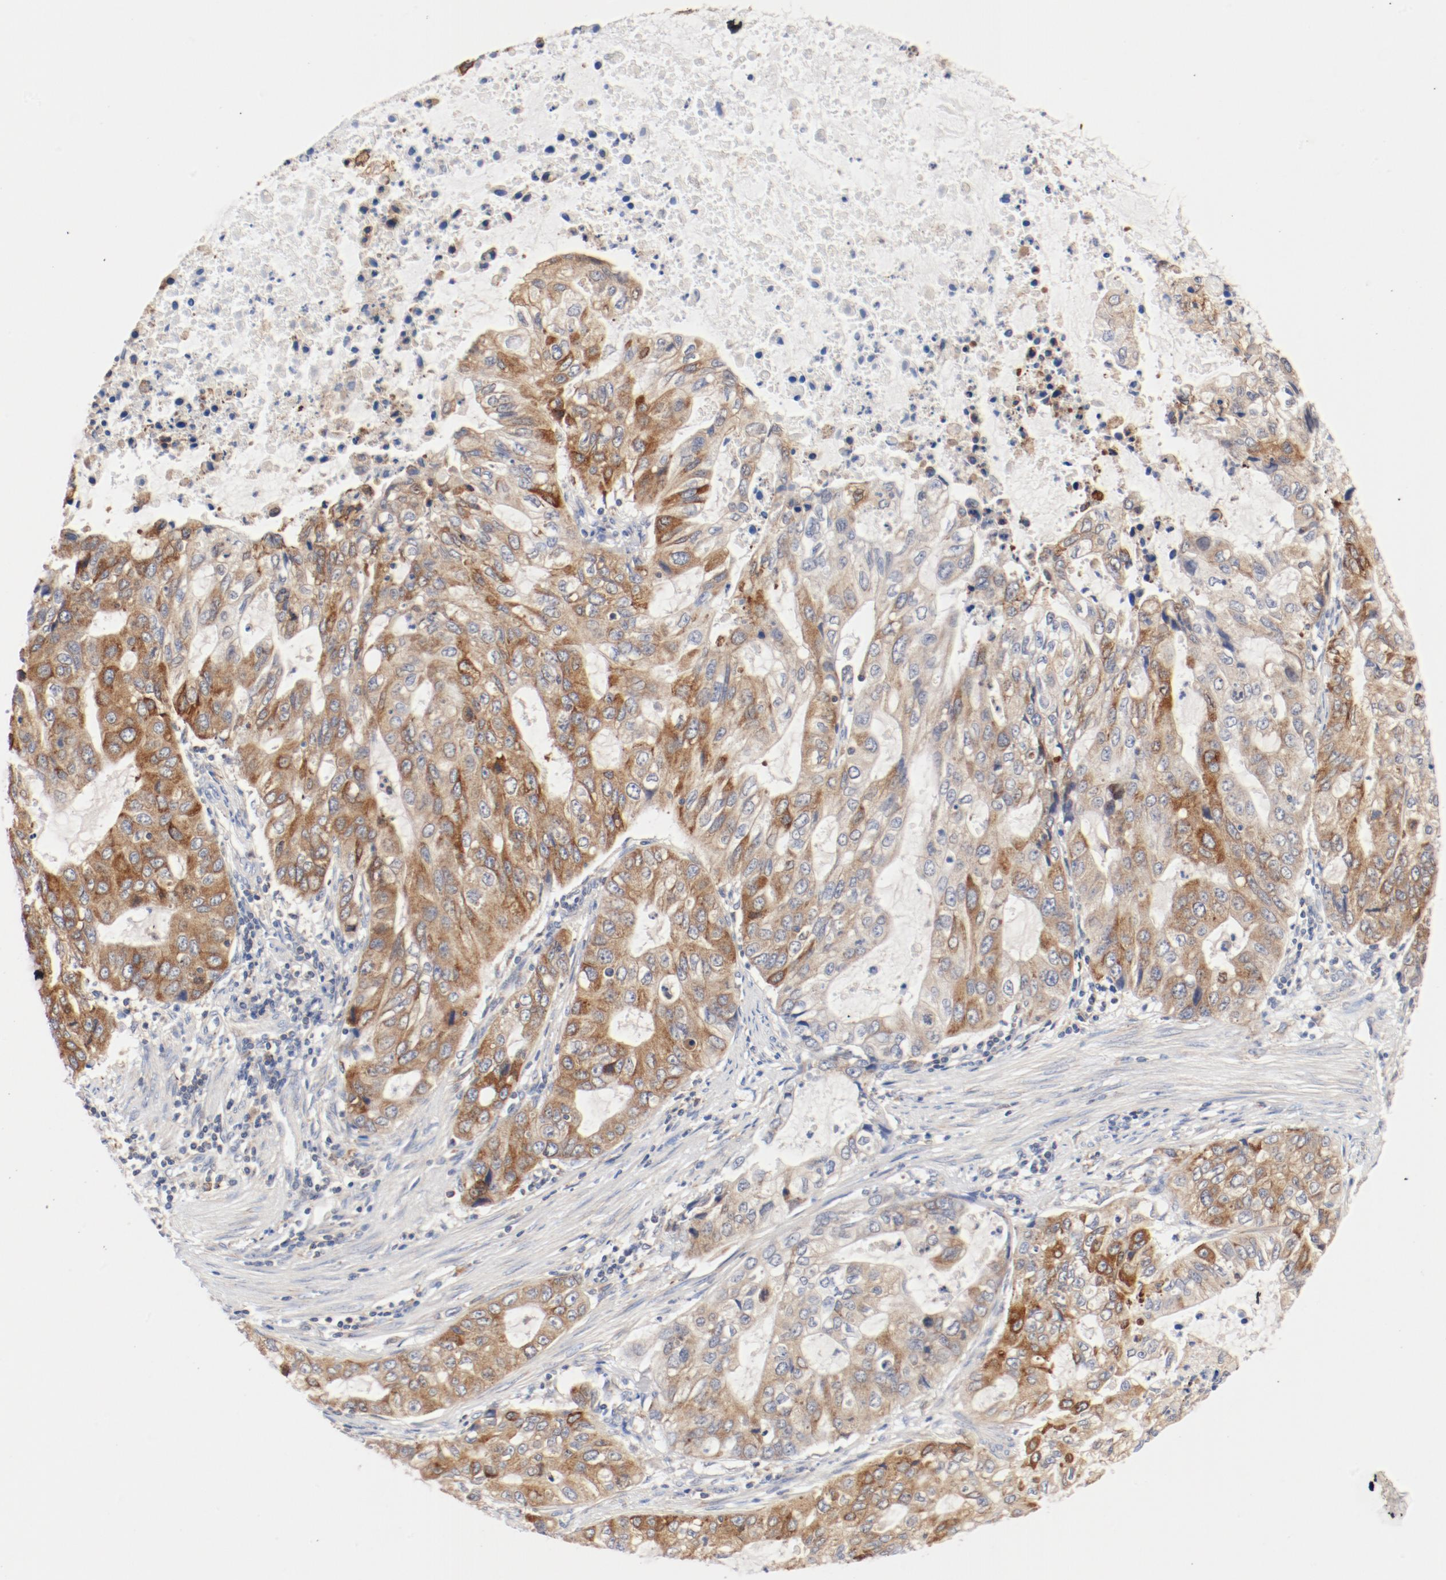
{"staining": {"intensity": "moderate", "quantity": ">75%", "location": "cytoplasmic/membranous"}, "tissue": "stomach cancer", "cell_type": "Tumor cells", "image_type": "cancer", "snomed": [{"axis": "morphology", "description": "Adenocarcinoma, NOS"}, {"axis": "topography", "description": "Stomach, upper"}], "caption": "Immunohistochemical staining of human stomach adenocarcinoma exhibits medium levels of moderate cytoplasmic/membranous staining in approximately >75% of tumor cells.", "gene": "PDPK1", "patient": {"sex": "female", "age": 52}}